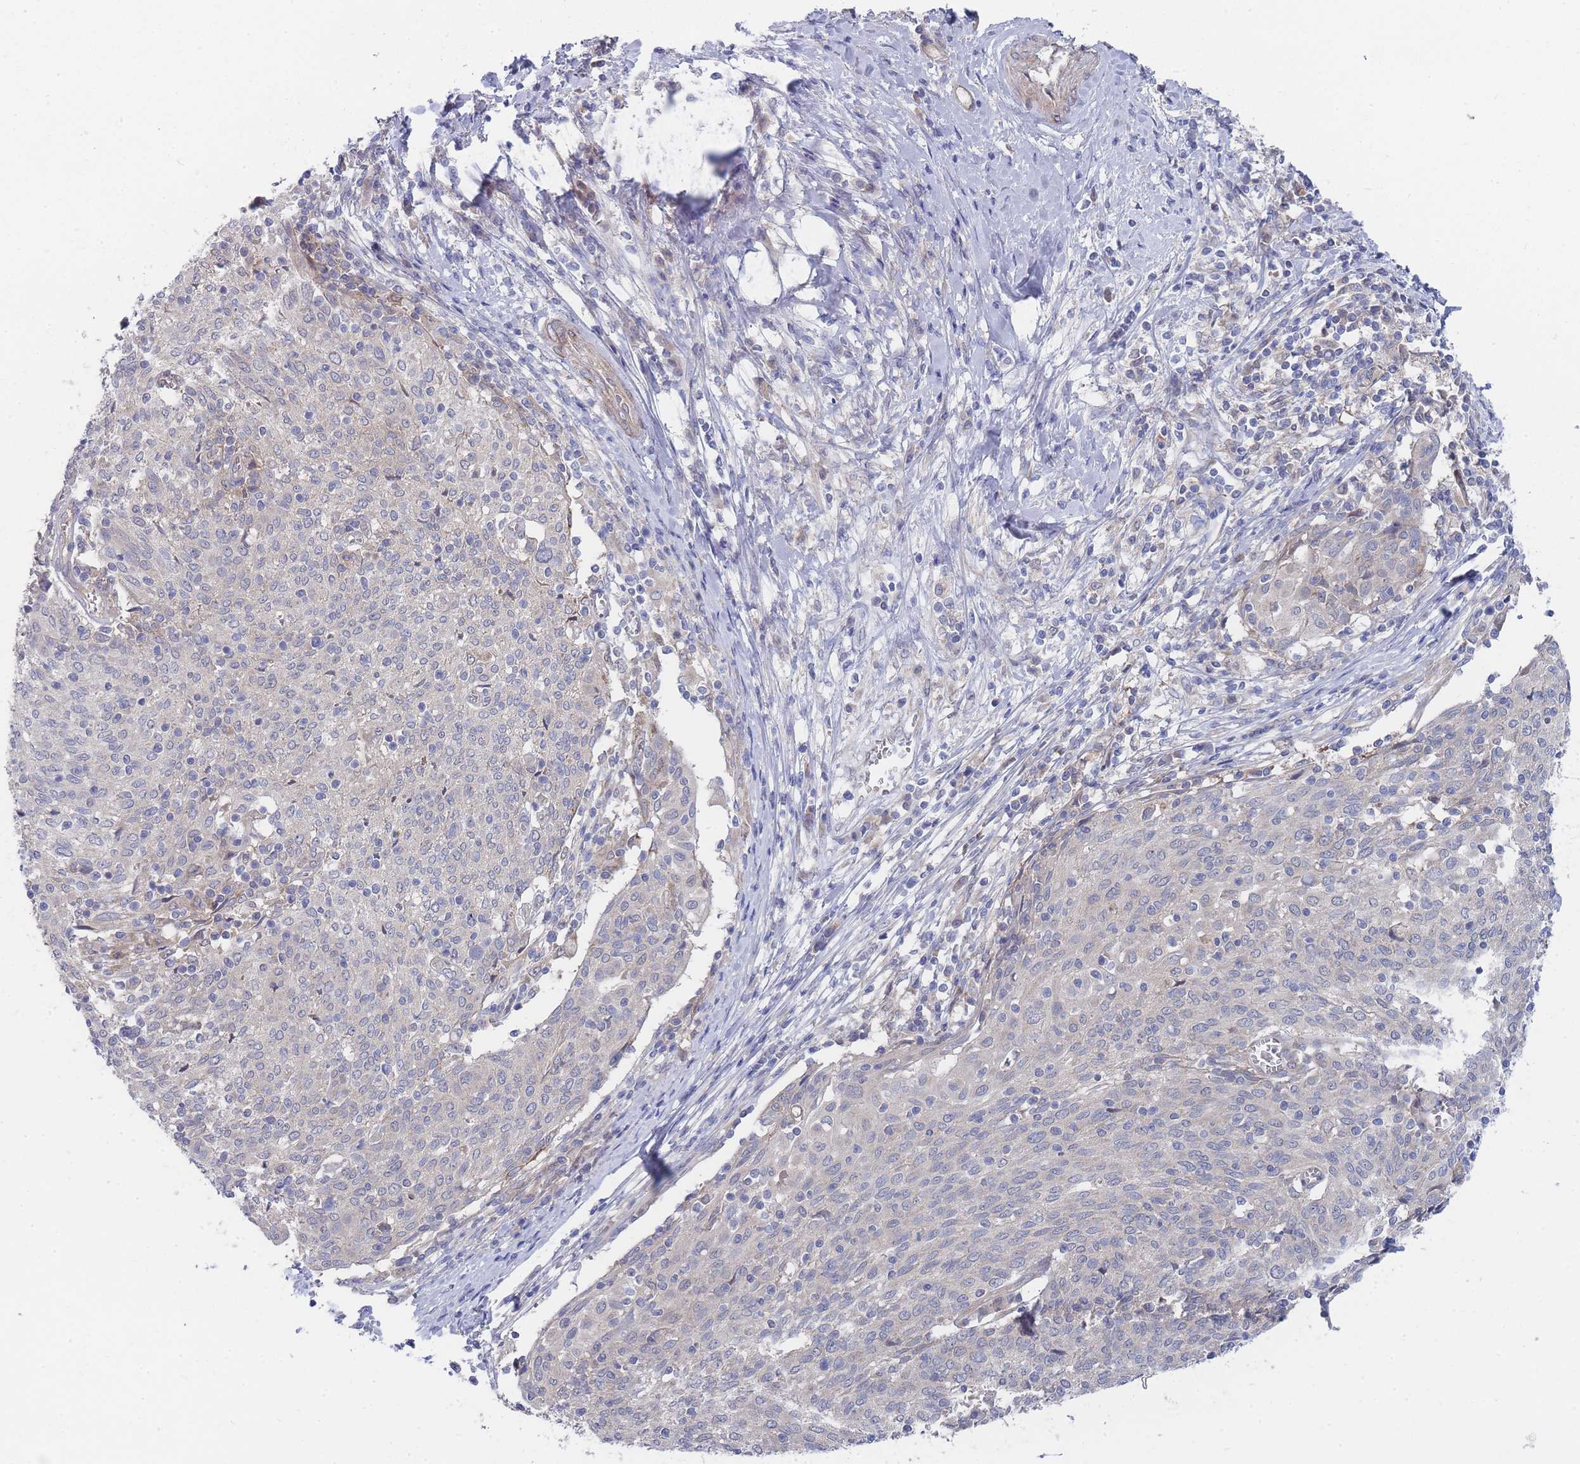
{"staining": {"intensity": "negative", "quantity": "none", "location": "none"}, "tissue": "cervical cancer", "cell_type": "Tumor cells", "image_type": "cancer", "snomed": [{"axis": "morphology", "description": "Squamous cell carcinoma, NOS"}, {"axis": "topography", "description": "Cervix"}], "caption": "There is no significant staining in tumor cells of cervical cancer (squamous cell carcinoma).", "gene": "NUB1", "patient": {"sex": "female", "age": 52}}